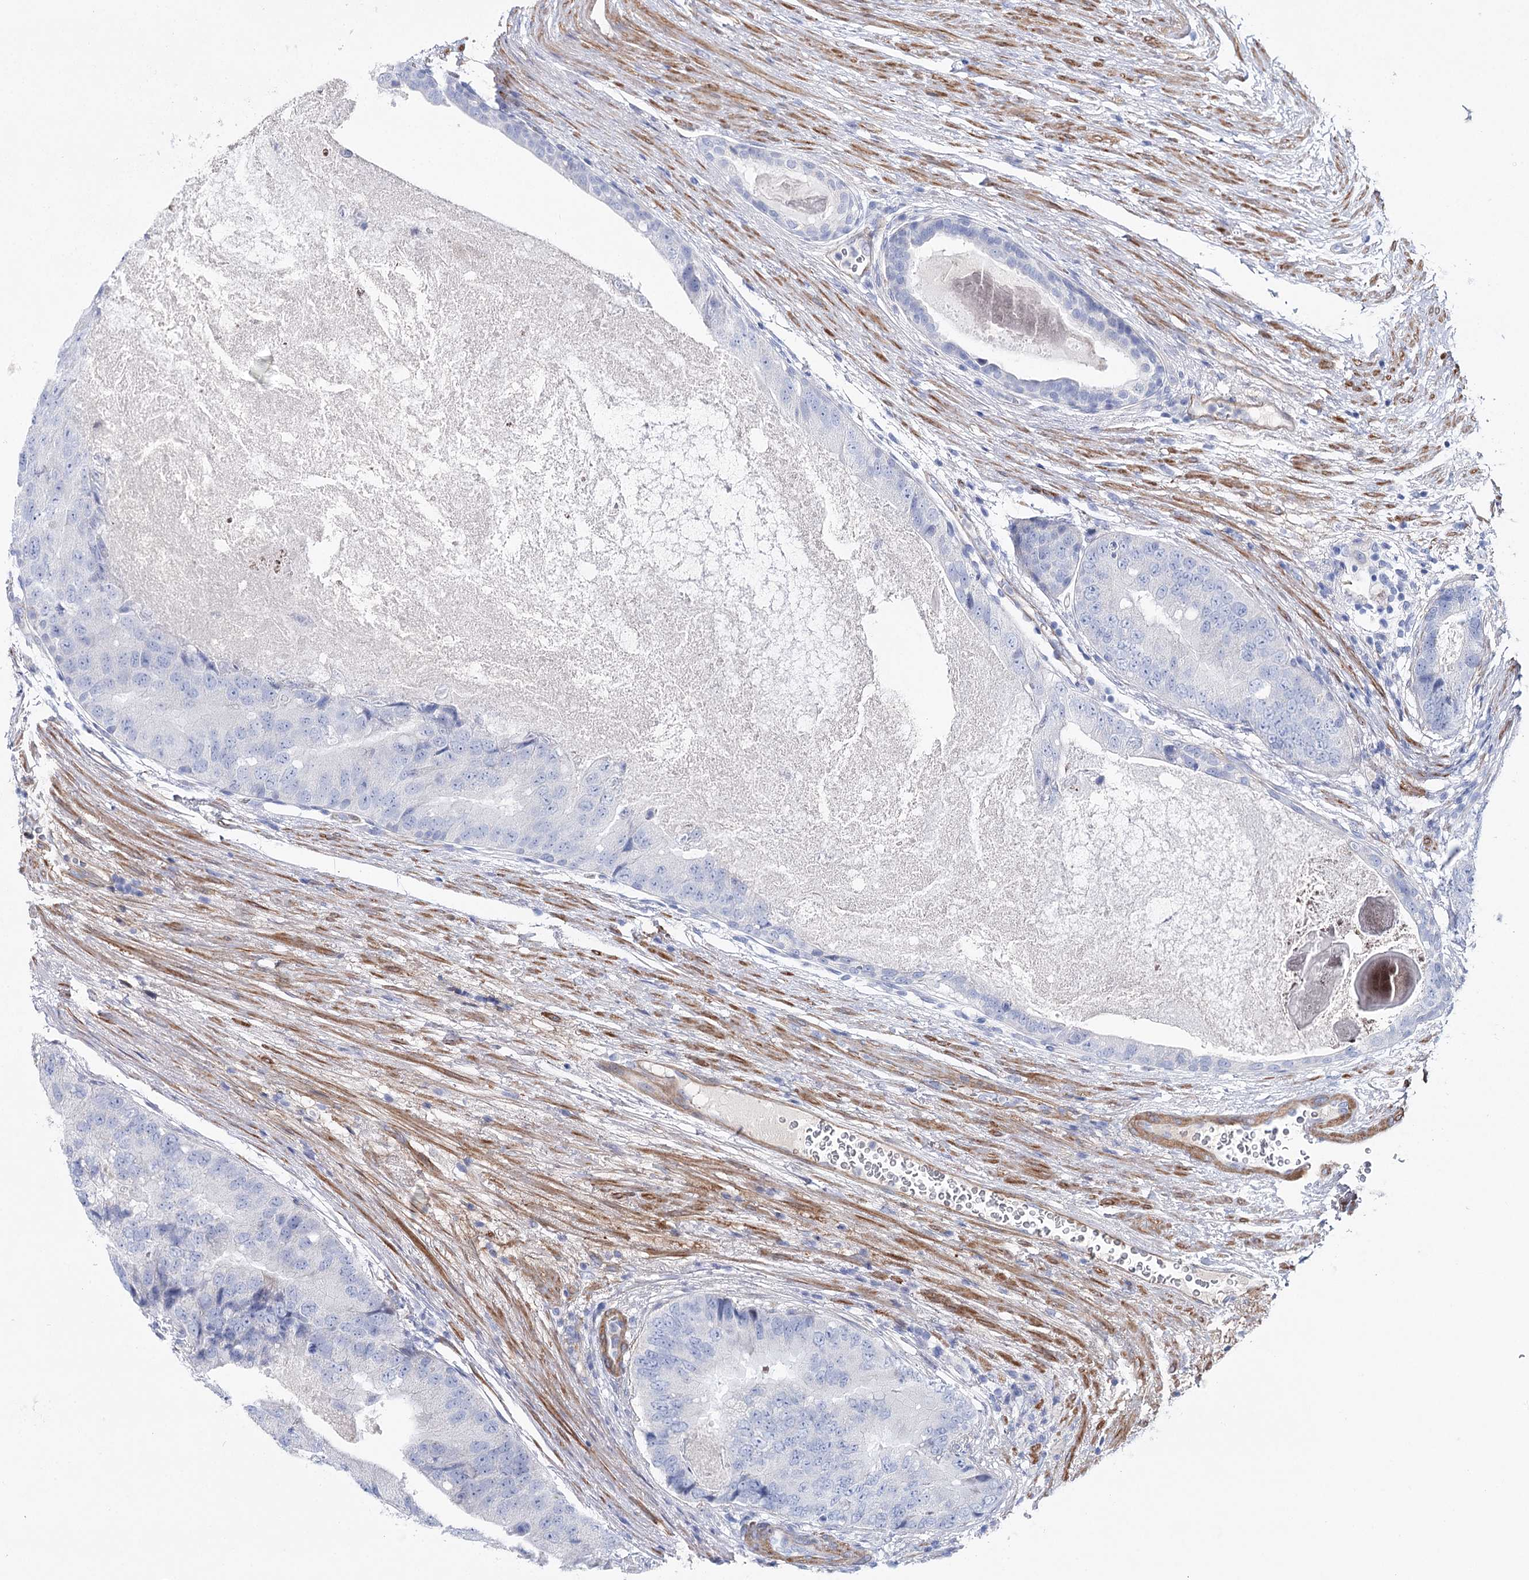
{"staining": {"intensity": "negative", "quantity": "none", "location": "none"}, "tissue": "prostate cancer", "cell_type": "Tumor cells", "image_type": "cancer", "snomed": [{"axis": "morphology", "description": "Adenocarcinoma, High grade"}, {"axis": "topography", "description": "Prostate"}], "caption": "High magnification brightfield microscopy of prostate cancer (adenocarcinoma (high-grade)) stained with DAB (3,3'-diaminobenzidine) (brown) and counterstained with hematoxylin (blue): tumor cells show no significant staining.", "gene": "ANKRD23", "patient": {"sex": "male", "age": 70}}